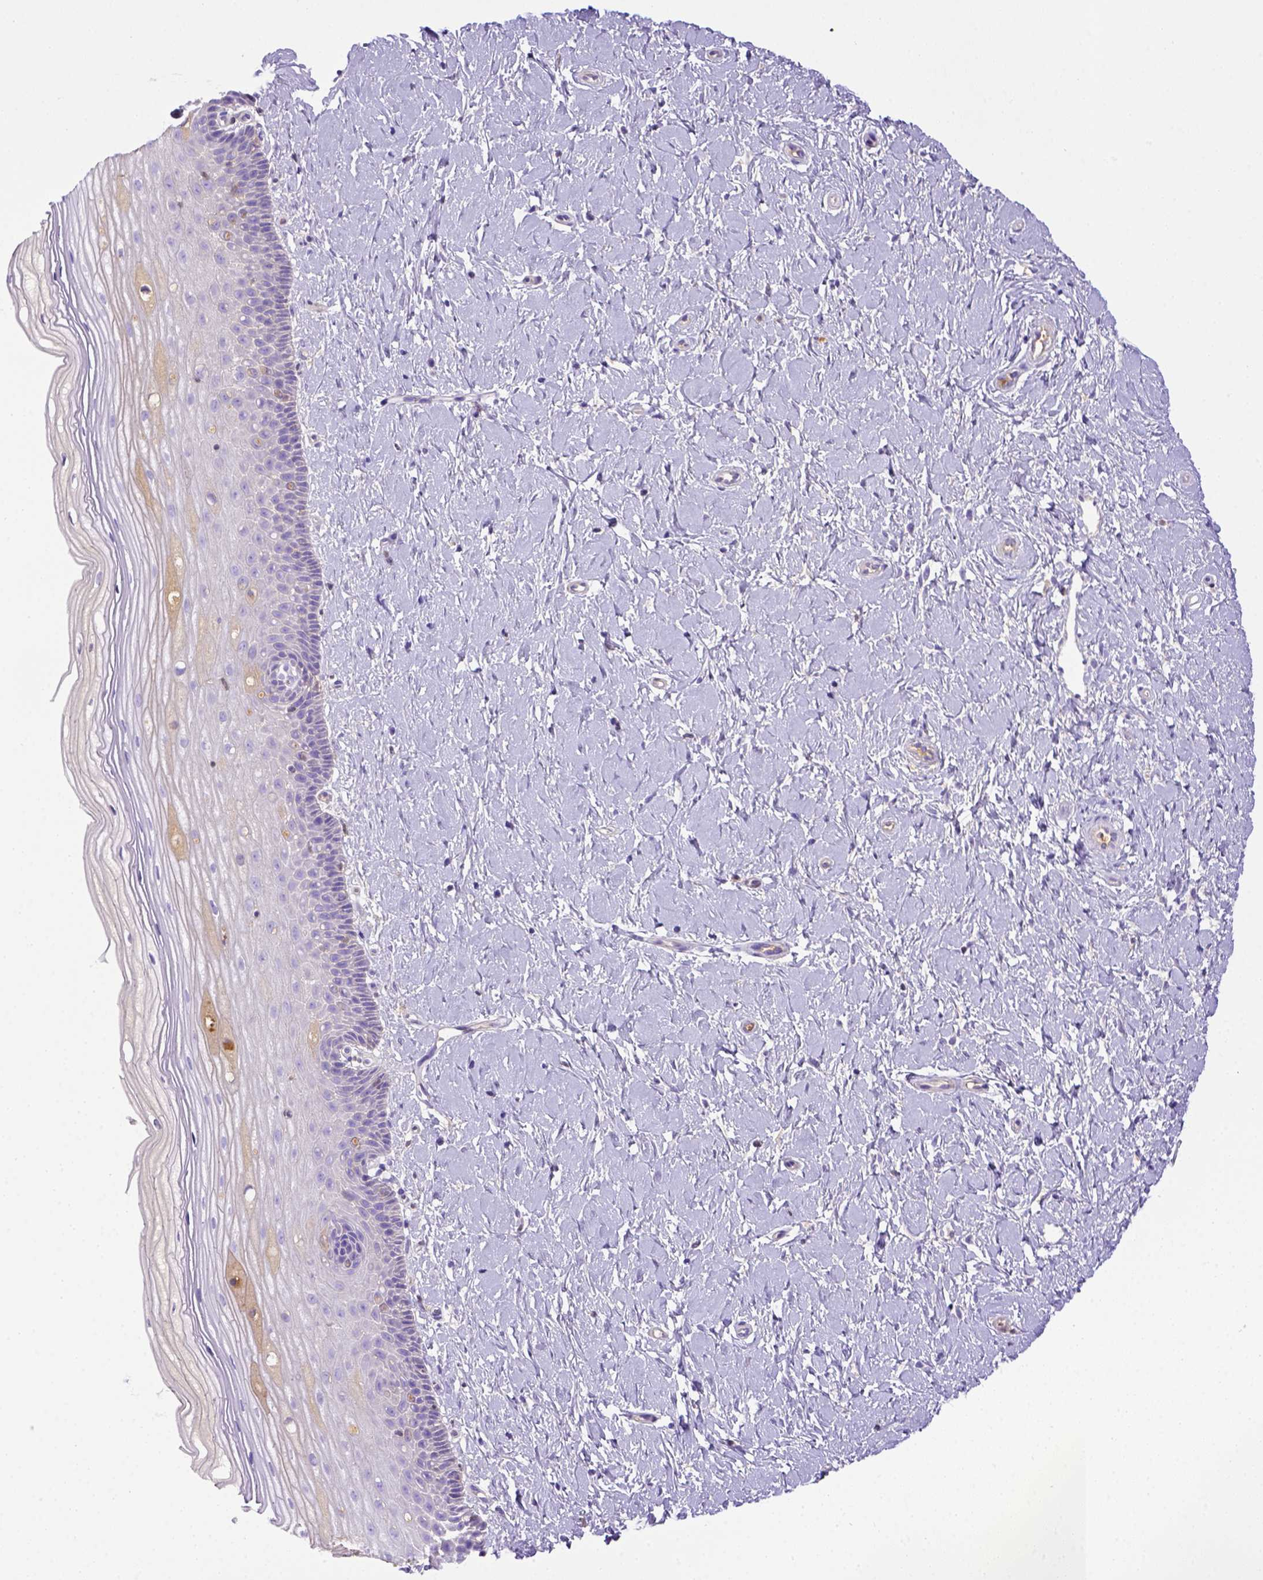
{"staining": {"intensity": "negative", "quantity": "none", "location": "none"}, "tissue": "cervix", "cell_type": "Glandular cells", "image_type": "normal", "snomed": [{"axis": "morphology", "description": "Normal tissue, NOS"}, {"axis": "topography", "description": "Cervix"}], "caption": "Immunohistochemistry image of unremarkable cervix: cervix stained with DAB (3,3'-diaminobenzidine) reveals no significant protein positivity in glandular cells.", "gene": "ITIH4", "patient": {"sex": "female", "age": 37}}